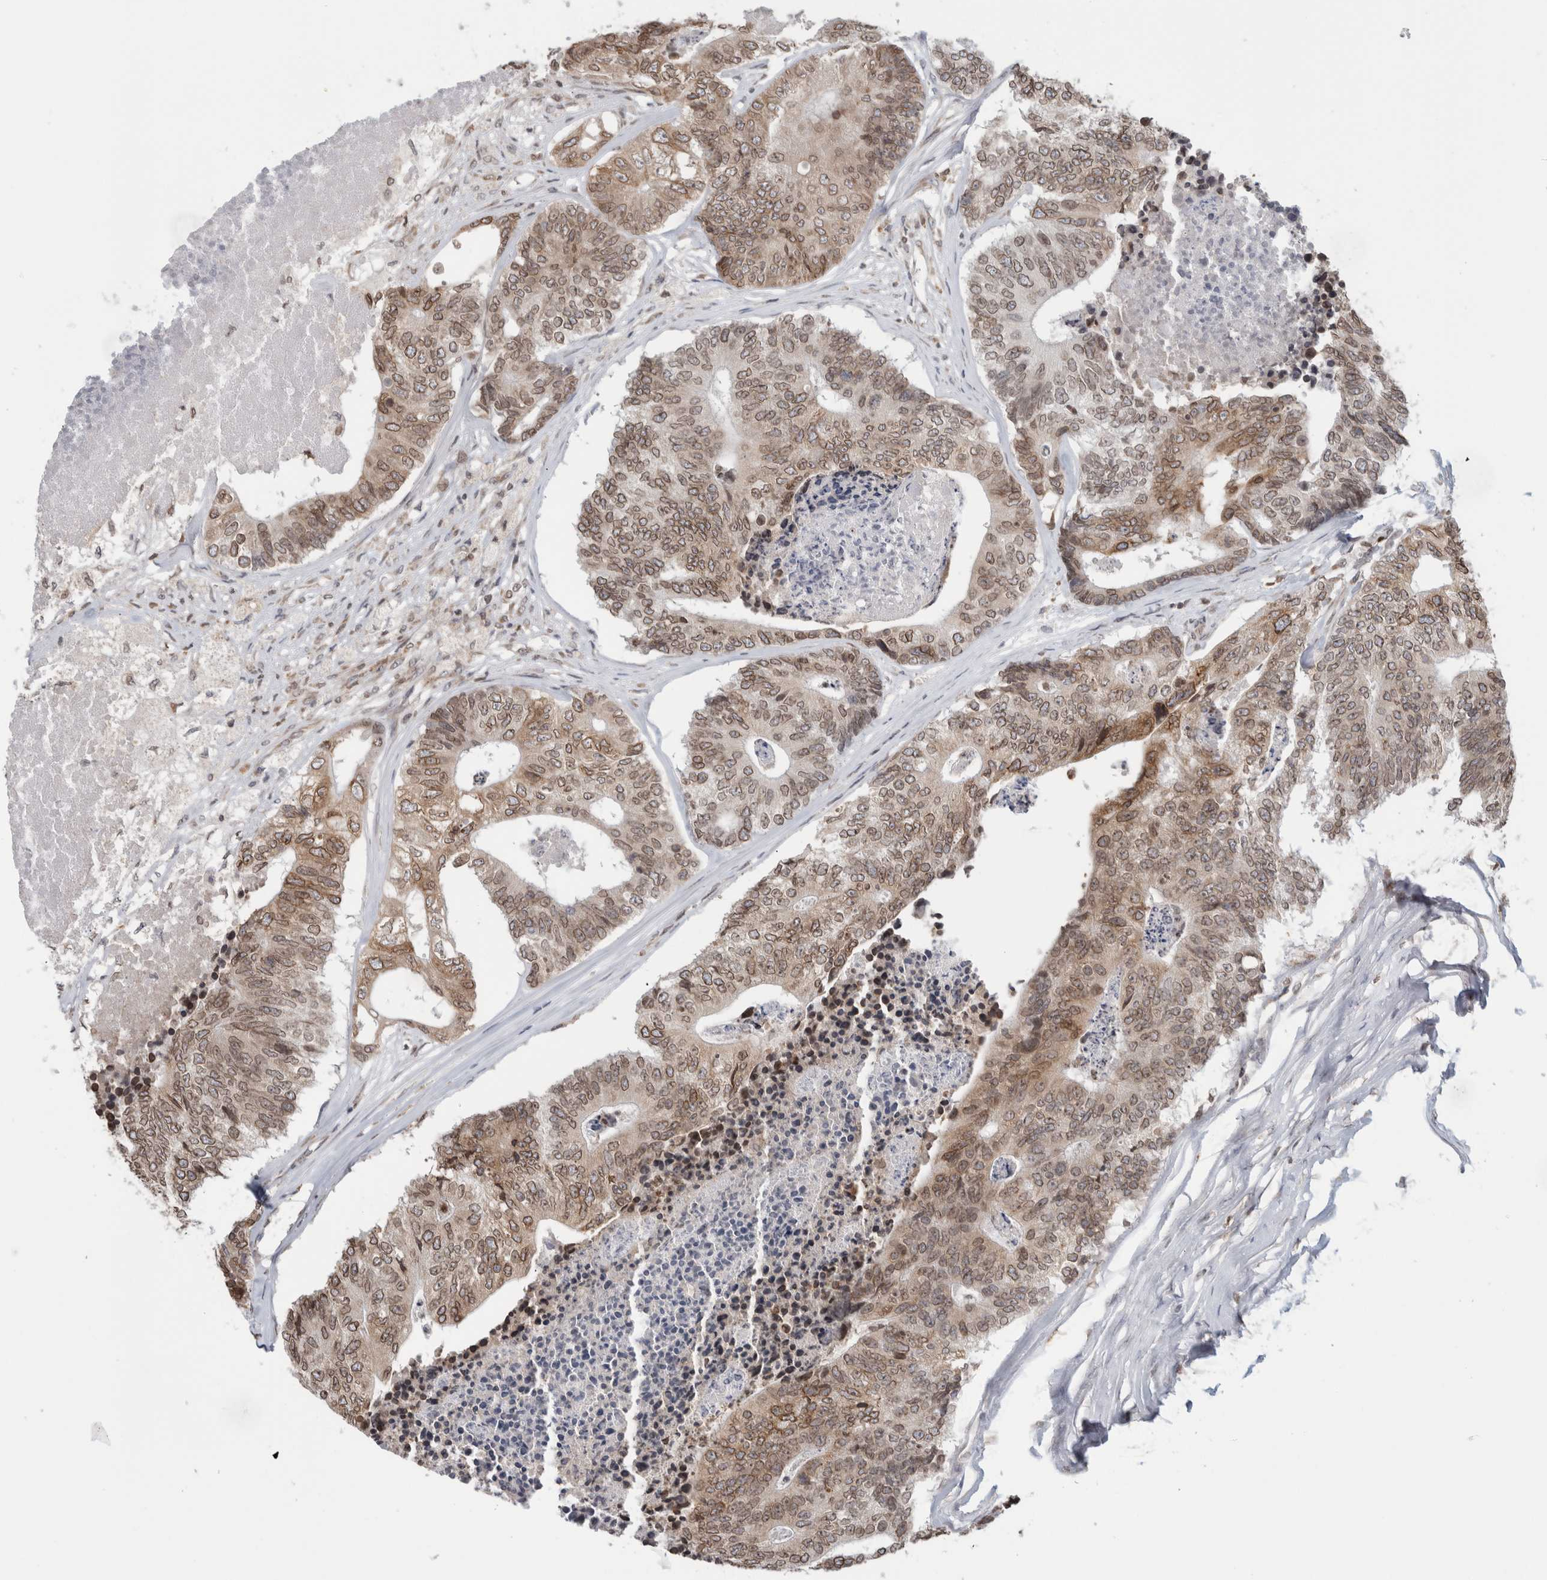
{"staining": {"intensity": "moderate", "quantity": ">75%", "location": "cytoplasmic/membranous,nuclear"}, "tissue": "colorectal cancer", "cell_type": "Tumor cells", "image_type": "cancer", "snomed": [{"axis": "morphology", "description": "Adenocarcinoma, NOS"}, {"axis": "topography", "description": "Colon"}], "caption": "Immunohistochemistry (IHC) of colorectal adenocarcinoma shows medium levels of moderate cytoplasmic/membranous and nuclear positivity in approximately >75% of tumor cells.", "gene": "RBMX2", "patient": {"sex": "female", "age": 67}}